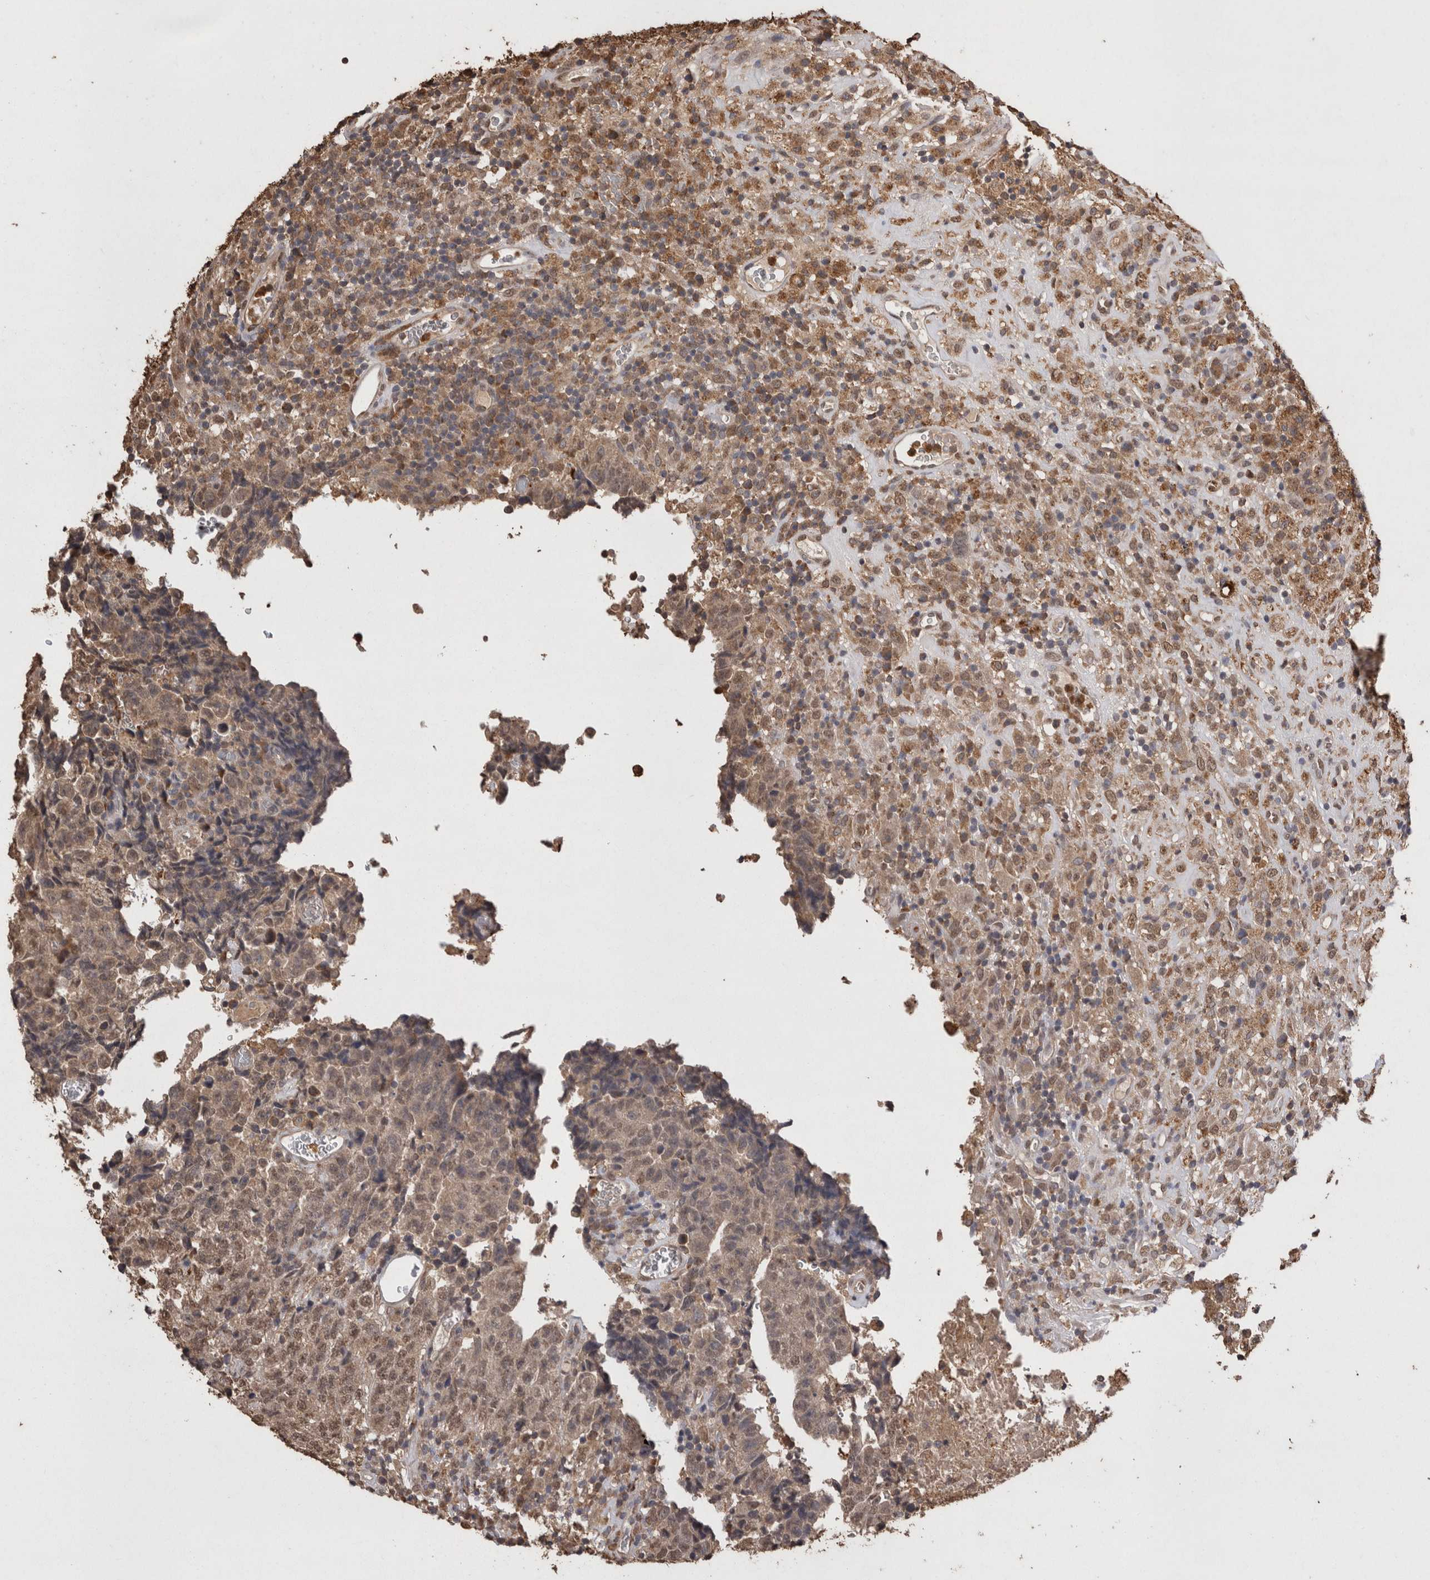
{"staining": {"intensity": "weak", "quantity": ">75%", "location": "nuclear"}, "tissue": "testis cancer", "cell_type": "Tumor cells", "image_type": "cancer", "snomed": [{"axis": "morphology", "description": "Necrosis, NOS"}, {"axis": "morphology", "description": "Carcinoma, Embryonal, NOS"}, {"axis": "topography", "description": "Testis"}], "caption": "Testis embryonal carcinoma stained with immunohistochemistry reveals weak nuclear positivity in approximately >75% of tumor cells. The protein of interest is stained brown, and the nuclei are stained in blue (DAB (3,3'-diaminobenzidine) IHC with brightfield microscopy, high magnification).", "gene": "GRK5", "patient": {"sex": "male", "age": 19}}